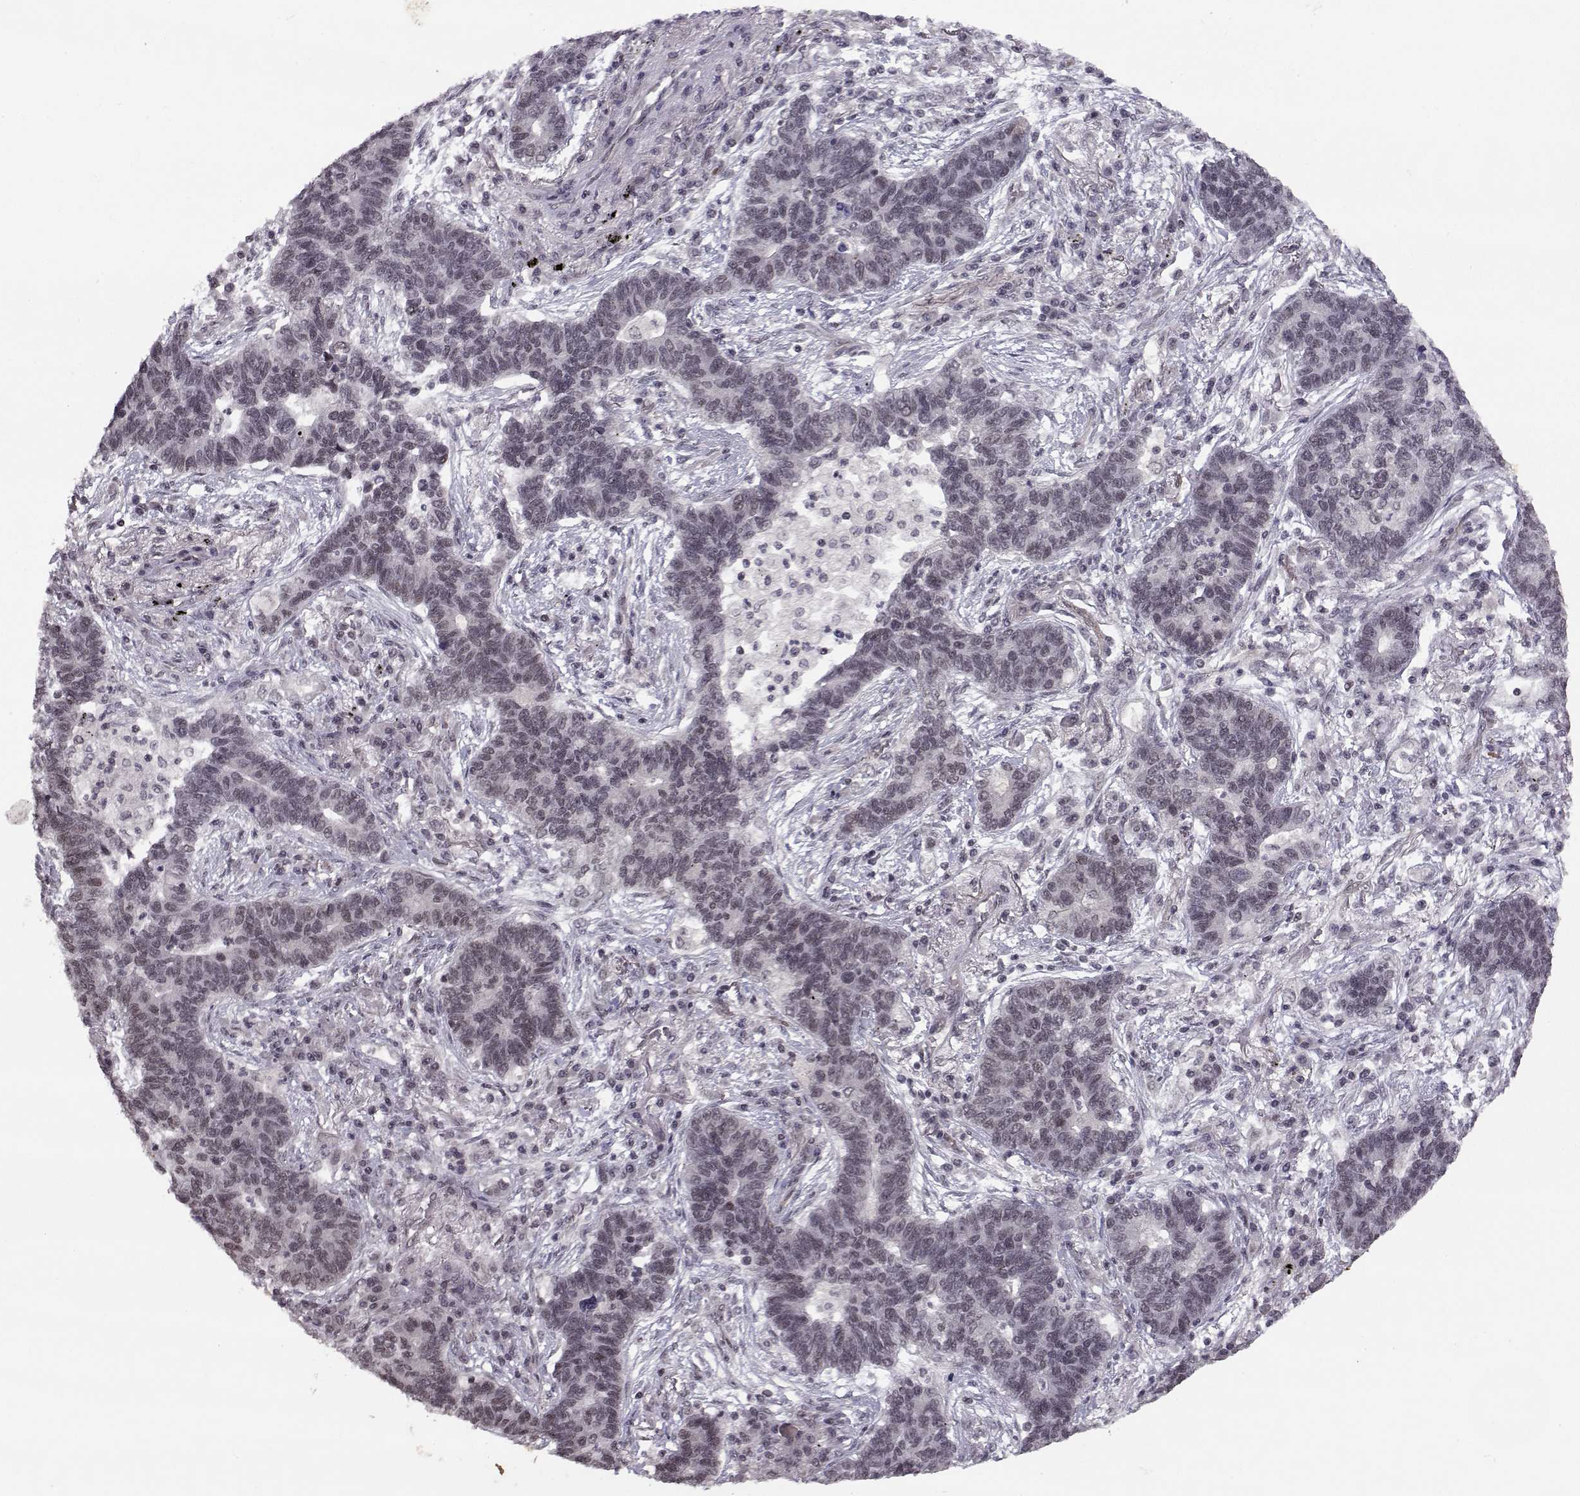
{"staining": {"intensity": "negative", "quantity": "none", "location": "none"}, "tissue": "lung cancer", "cell_type": "Tumor cells", "image_type": "cancer", "snomed": [{"axis": "morphology", "description": "Adenocarcinoma, NOS"}, {"axis": "topography", "description": "Lung"}], "caption": "Immunohistochemistry (IHC) photomicrograph of neoplastic tissue: human lung cancer (adenocarcinoma) stained with DAB demonstrates no significant protein positivity in tumor cells.", "gene": "KIF13B", "patient": {"sex": "female", "age": 57}}